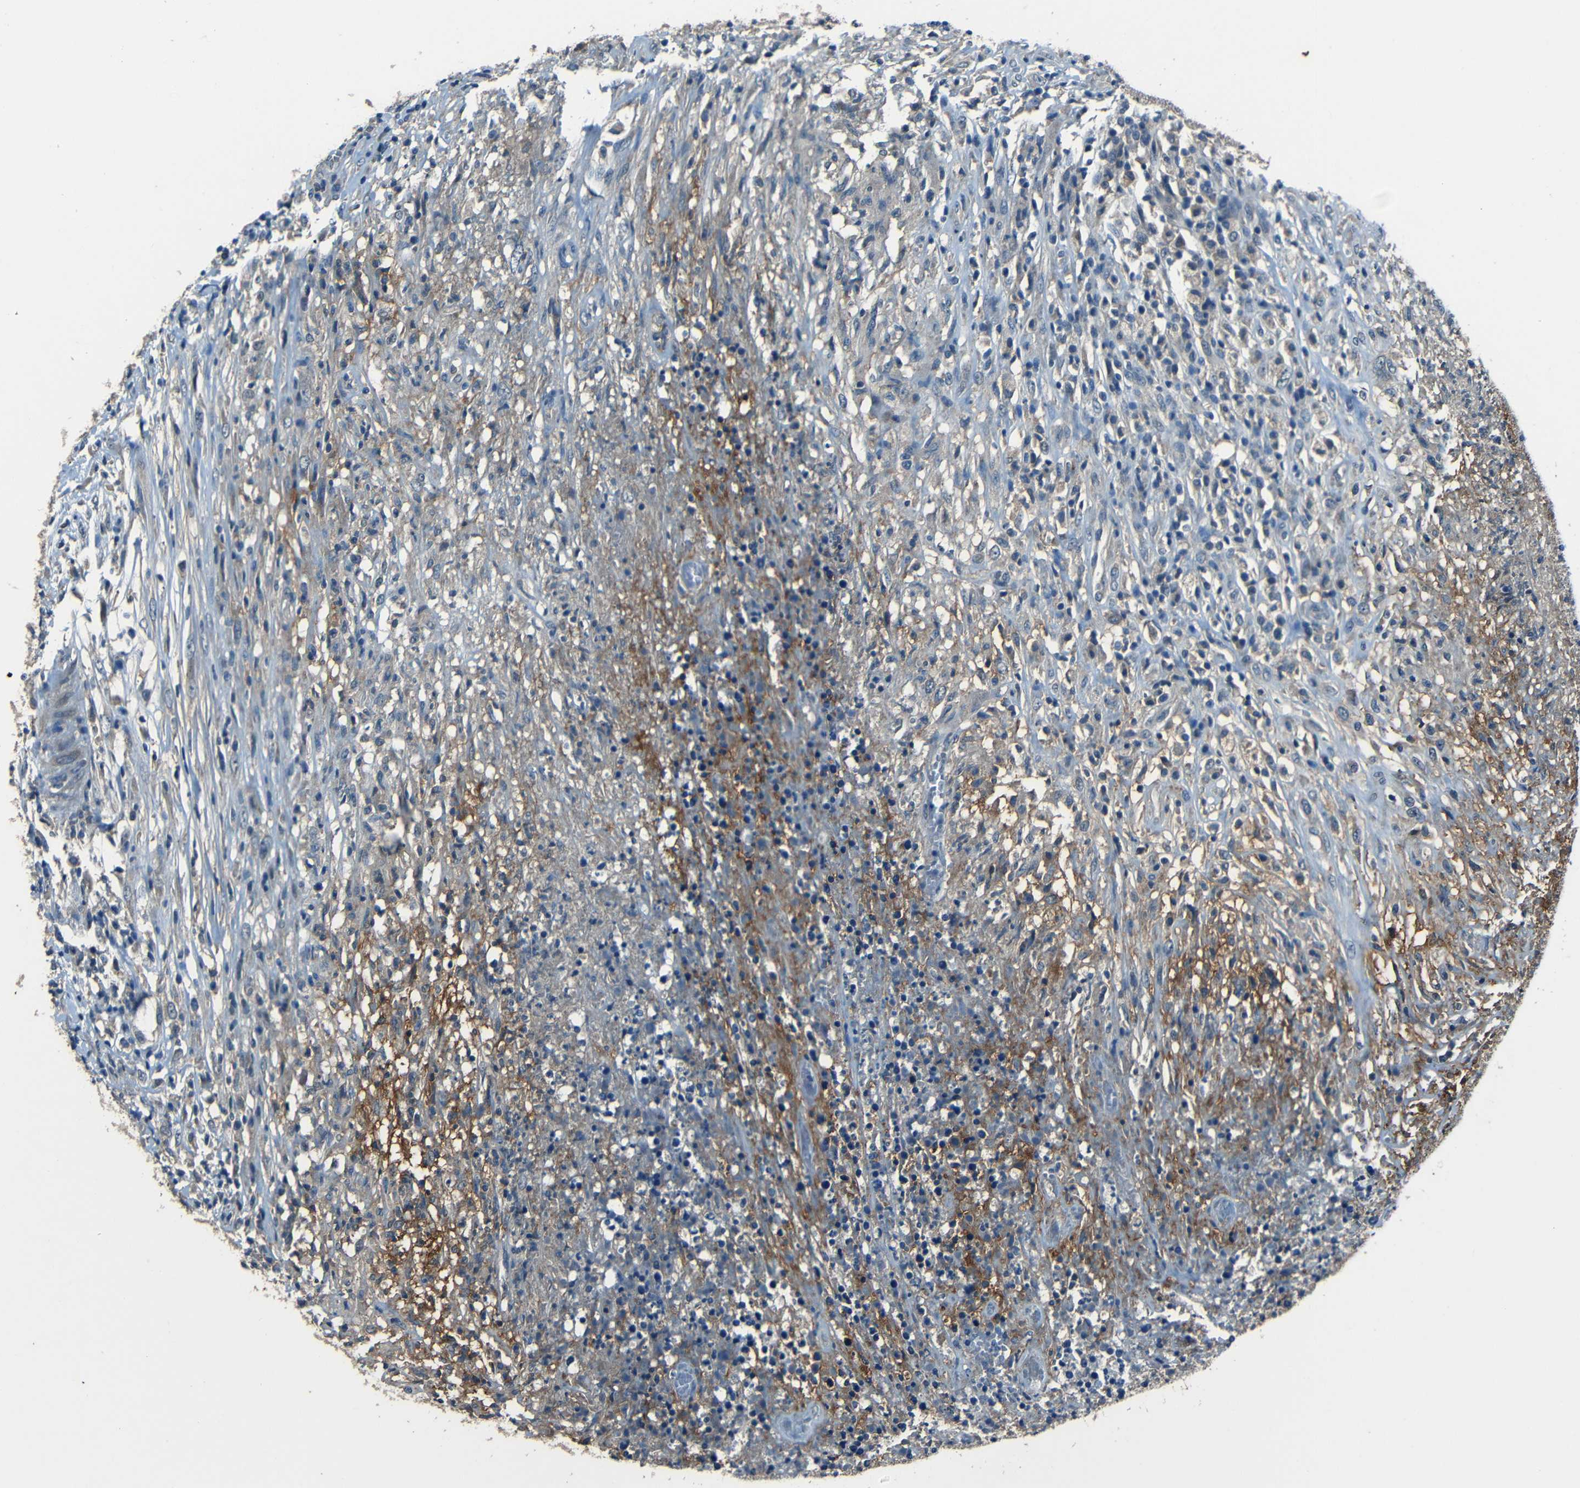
{"staining": {"intensity": "negative", "quantity": "none", "location": "none"}, "tissue": "lymphoma", "cell_type": "Tumor cells", "image_type": "cancer", "snomed": [{"axis": "morphology", "description": "Malignant lymphoma, non-Hodgkin's type, High grade"}, {"axis": "topography", "description": "Lymph node"}], "caption": "Immunohistochemistry image of human lymphoma stained for a protein (brown), which demonstrates no staining in tumor cells.", "gene": "SLA", "patient": {"sex": "female", "age": 84}}